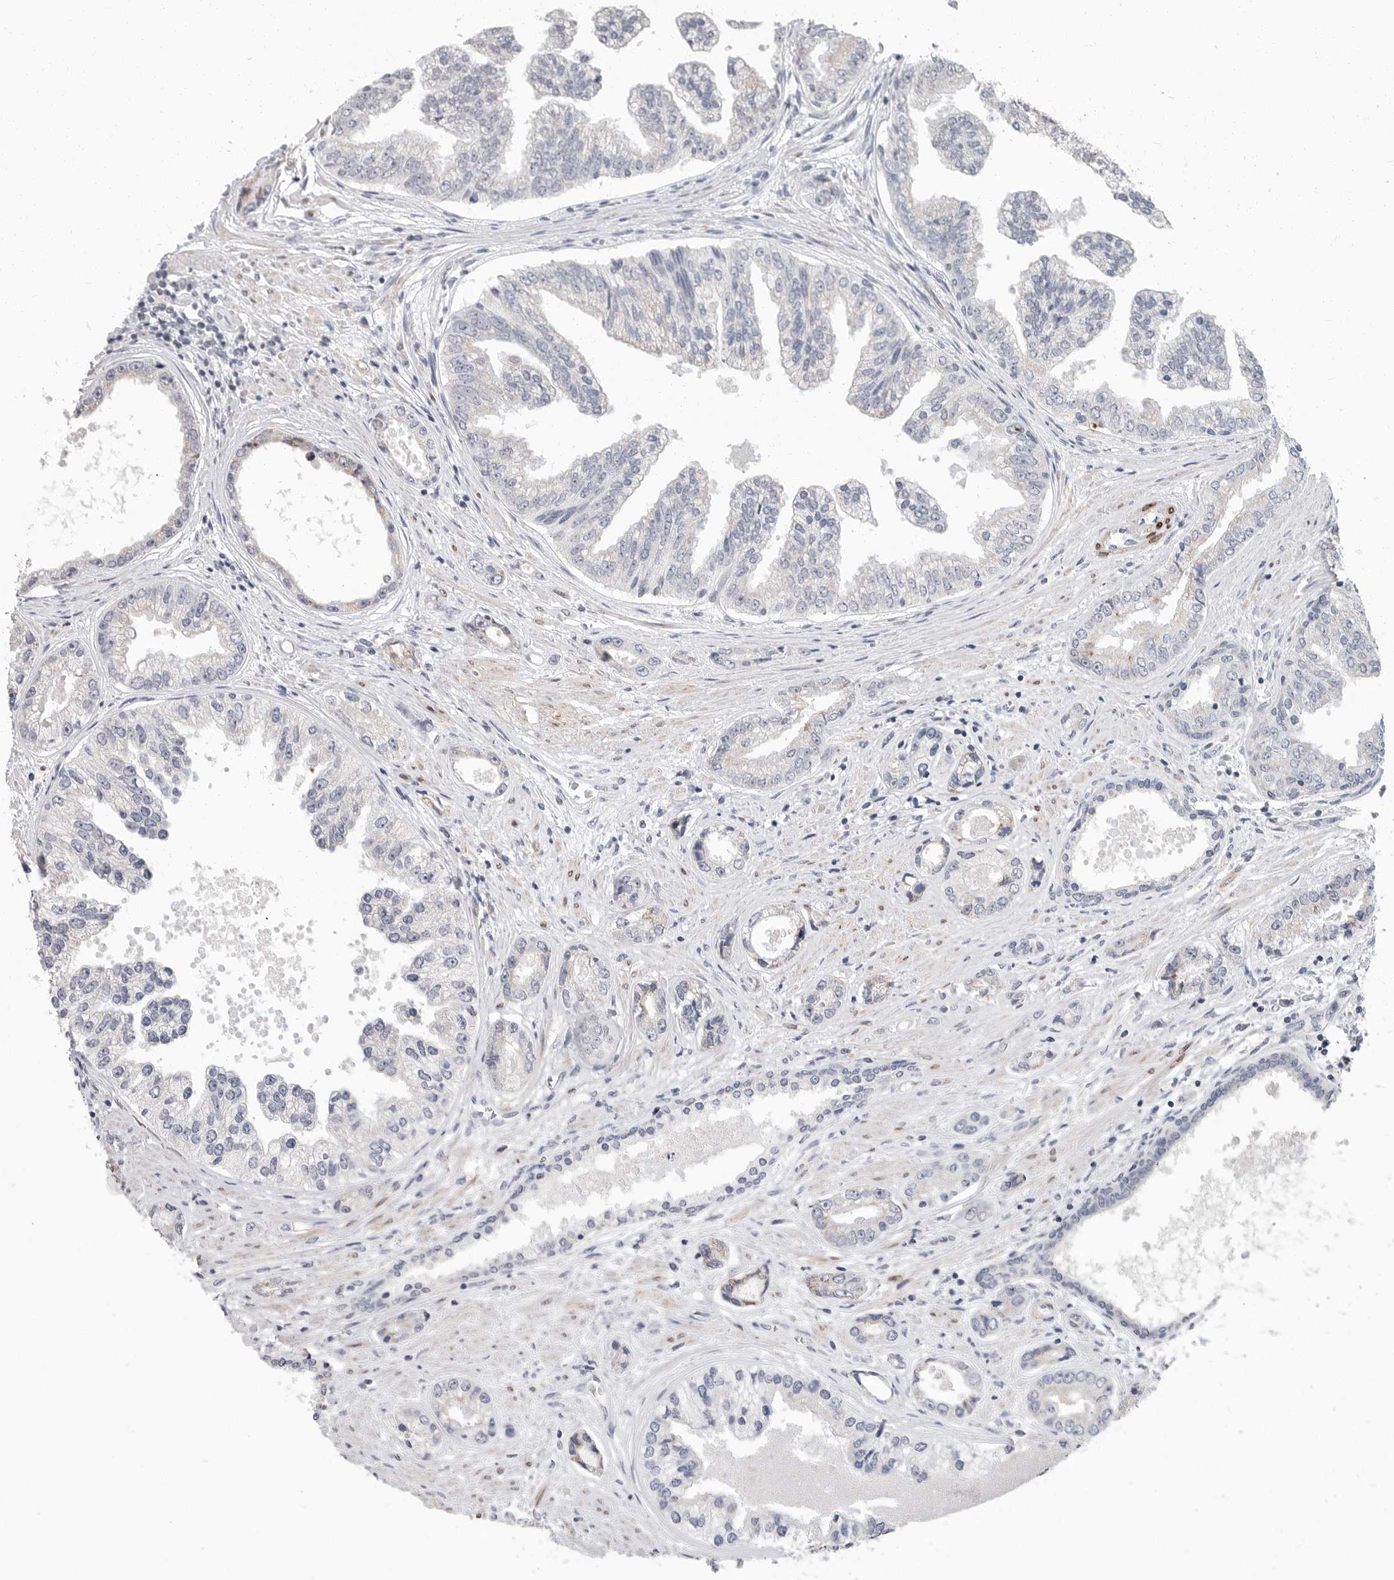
{"staining": {"intensity": "negative", "quantity": "none", "location": "none"}, "tissue": "prostate cancer", "cell_type": "Tumor cells", "image_type": "cancer", "snomed": [{"axis": "morphology", "description": "Adenocarcinoma, High grade"}, {"axis": "topography", "description": "Prostate"}], "caption": "Human prostate cancer stained for a protein using immunohistochemistry reveals no expression in tumor cells.", "gene": "PLN", "patient": {"sex": "male", "age": 61}}